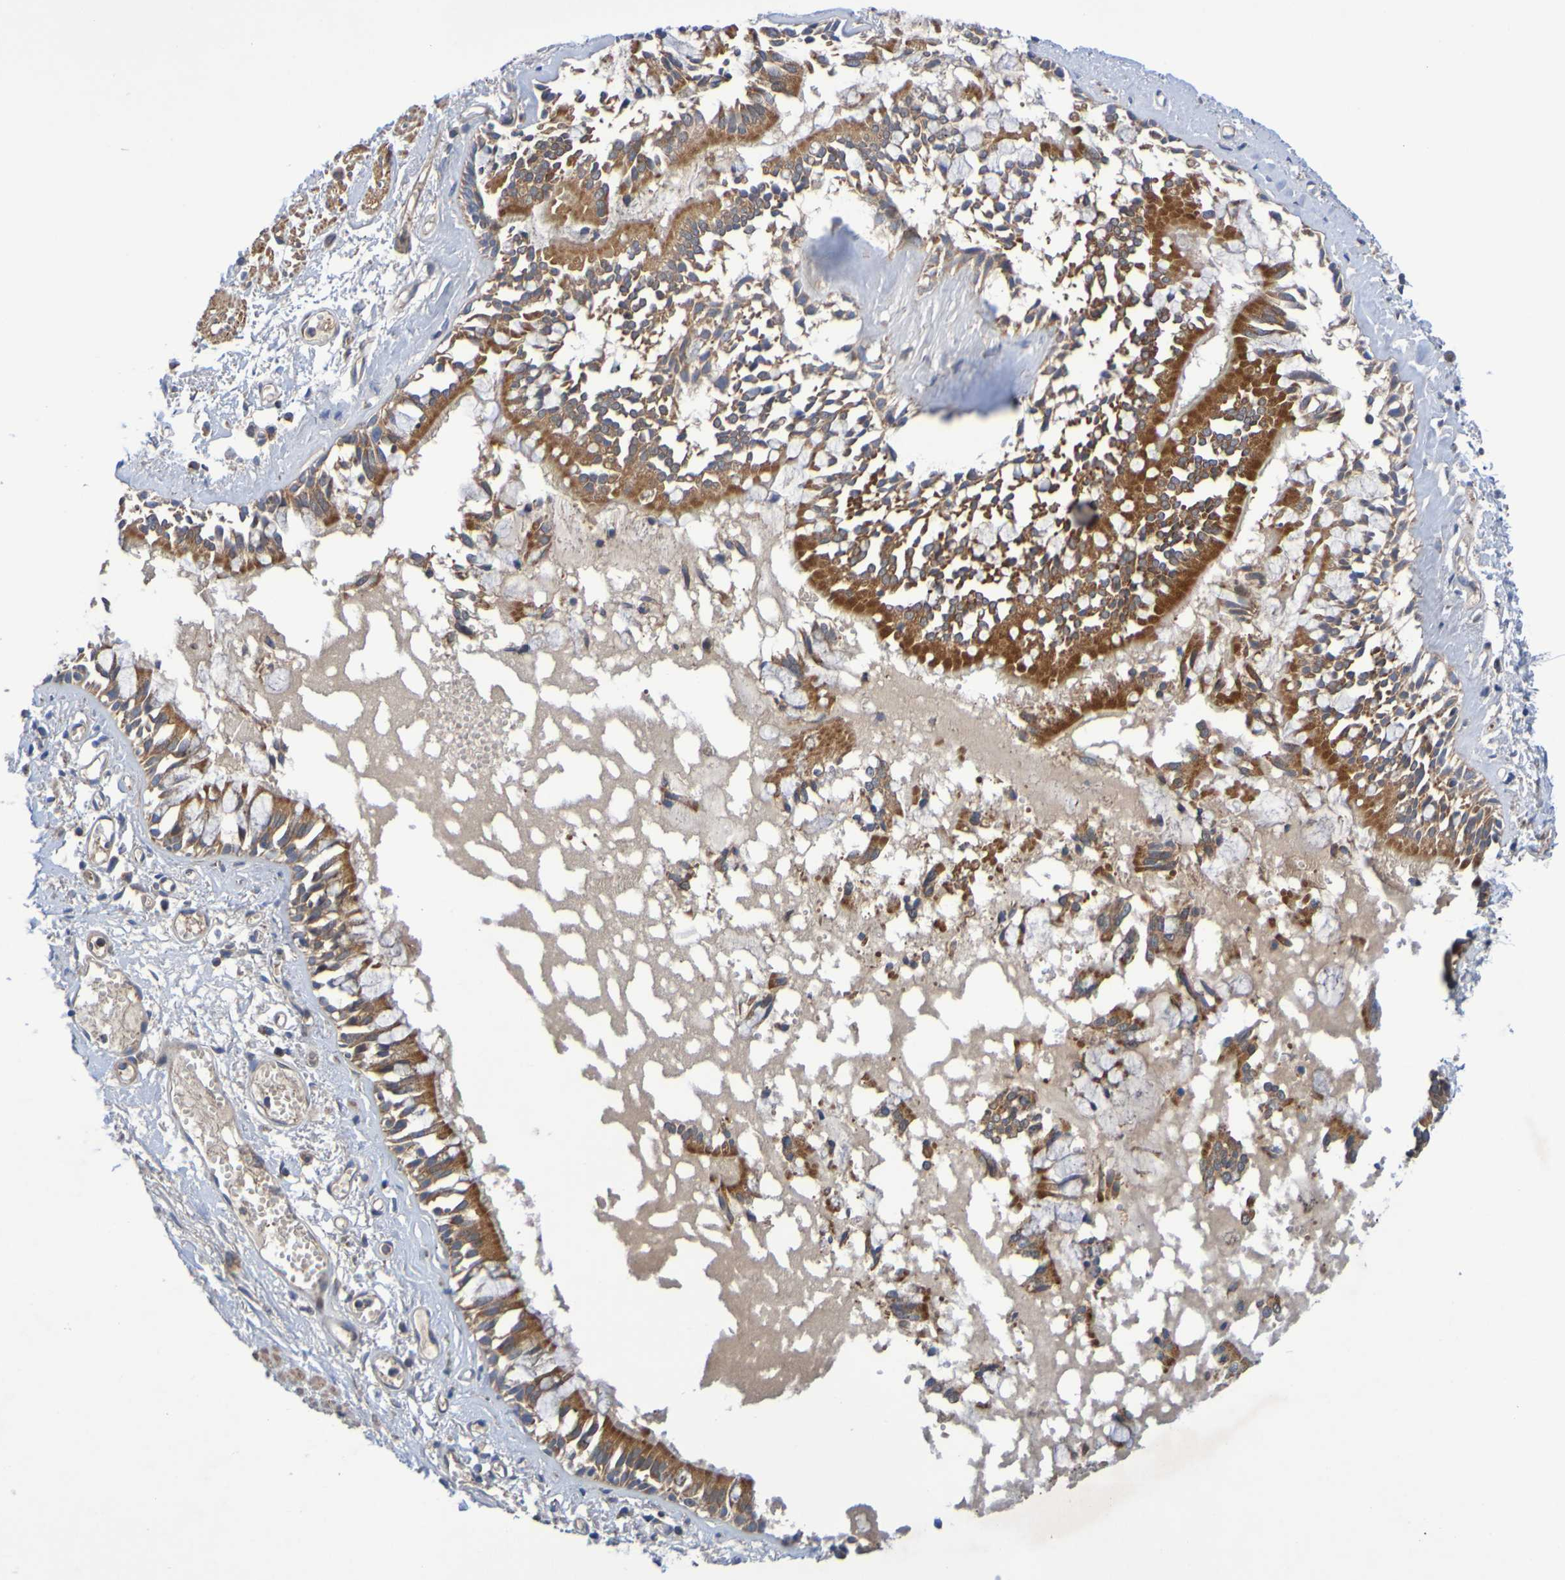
{"staining": {"intensity": "strong", "quantity": ">75%", "location": "cytoplasmic/membranous"}, "tissue": "bronchus", "cell_type": "Respiratory epithelial cells", "image_type": "normal", "snomed": [{"axis": "morphology", "description": "Normal tissue, NOS"}, {"axis": "morphology", "description": "Inflammation, NOS"}, {"axis": "topography", "description": "Cartilage tissue"}, {"axis": "topography", "description": "Lung"}], "caption": "About >75% of respiratory epithelial cells in benign bronchus show strong cytoplasmic/membranous protein expression as visualized by brown immunohistochemical staining.", "gene": "CCDC51", "patient": {"sex": "male", "age": 71}}